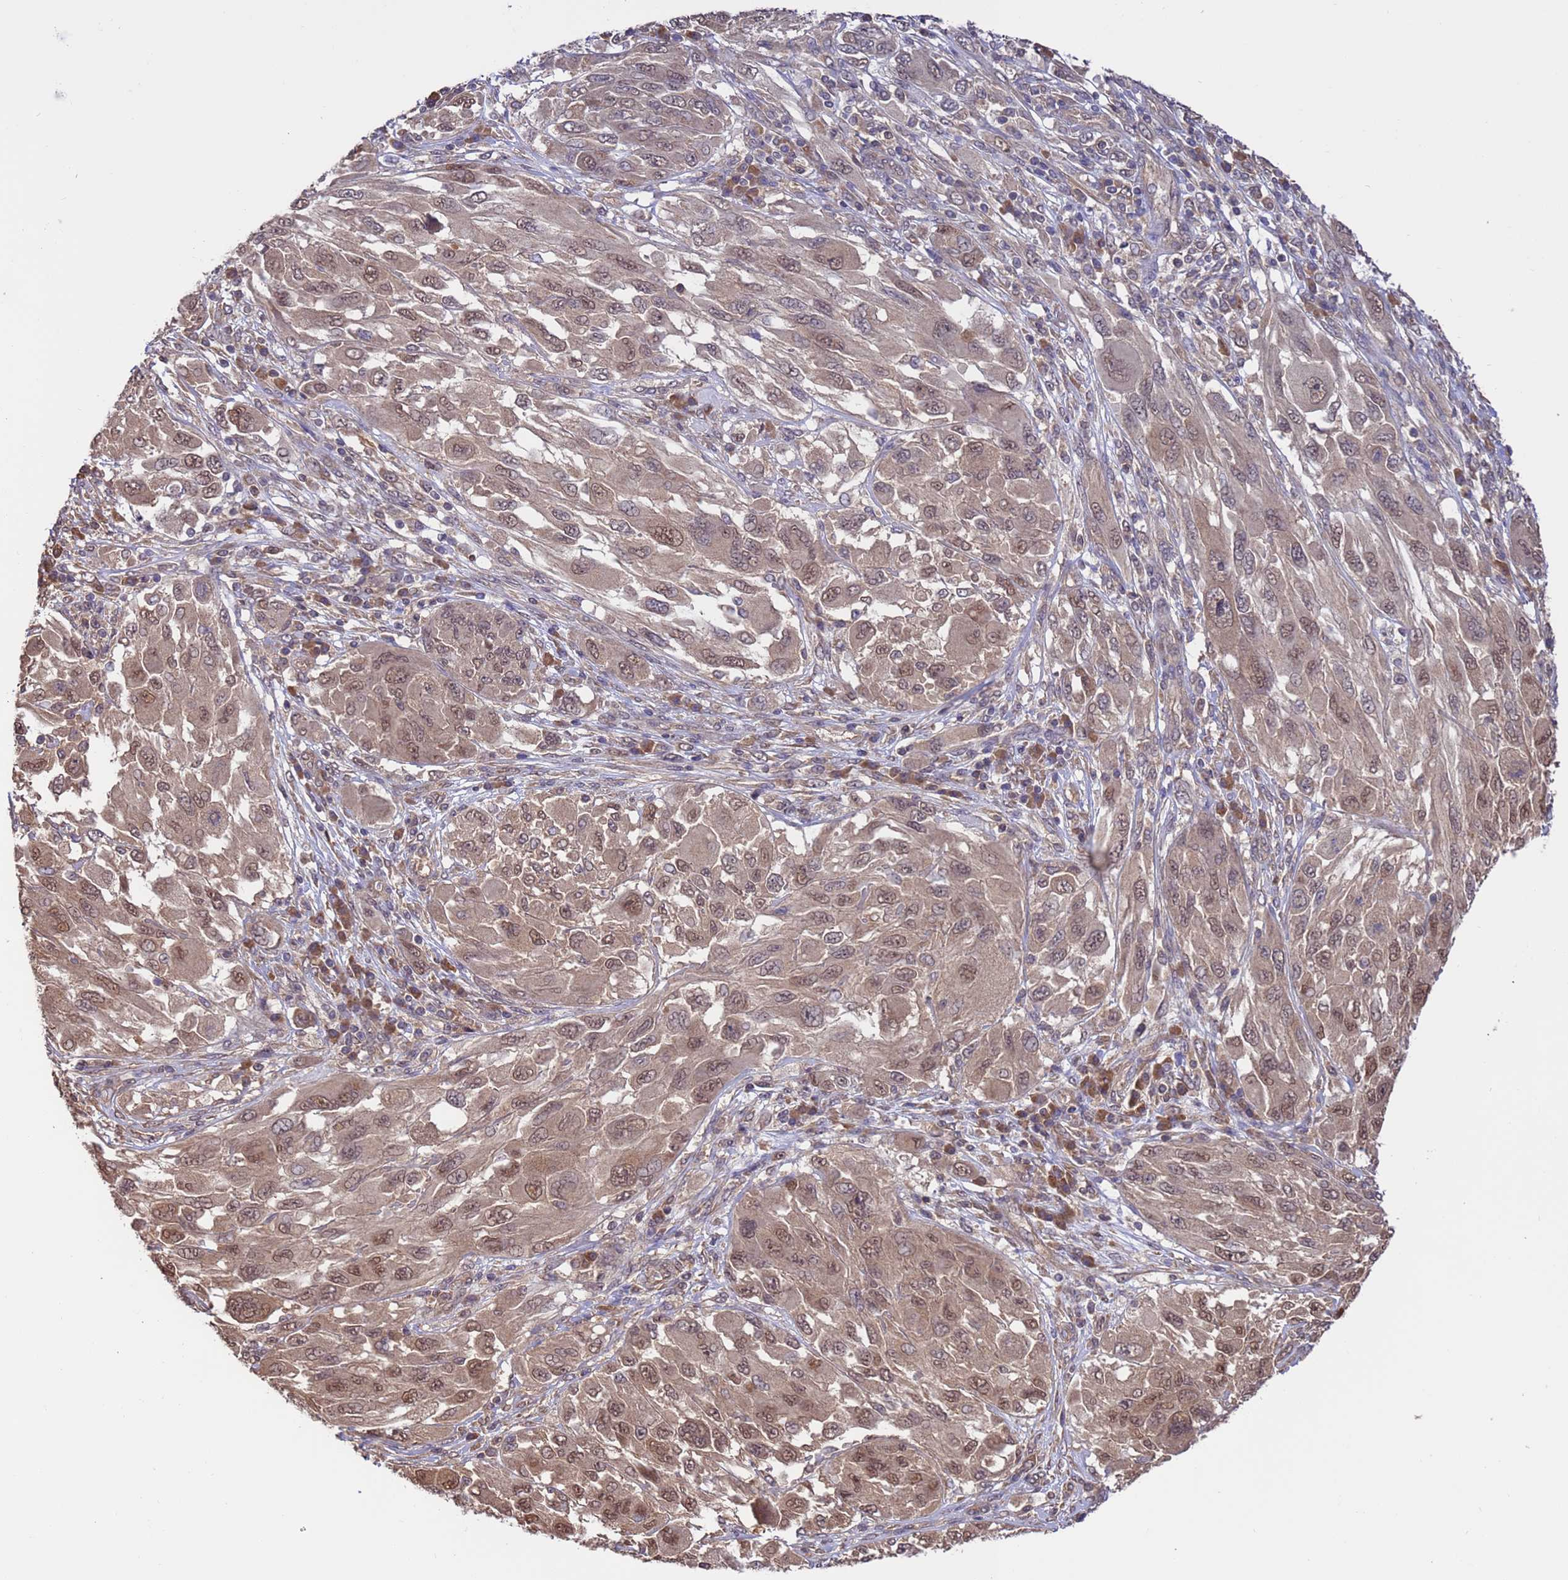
{"staining": {"intensity": "moderate", "quantity": ">75%", "location": "cytoplasmic/membranous,nuclear"}, "tissue": "melanoma", "cell_type": "Tumor cells", "image_type": "cancer", "snomed": [{"axis": "morphology", "description": "Malignant melanoma, NOS"}, {"axis": "topography", "description": "Skin"}], "caption": "IHC (DAB) staining of malignant melanoma displays moderate cytoplasmic/membranous and nuclear protein positivity in approximately >75% of tumor cells. The staining was performed using DAB (3,3'-diaminobenzidine), with brown indicating positive protein expression. Nuclei are stained blue with hematoxylin.", "gene": "ZFP69B", "patient": {"sex": "female", "age": 91}}